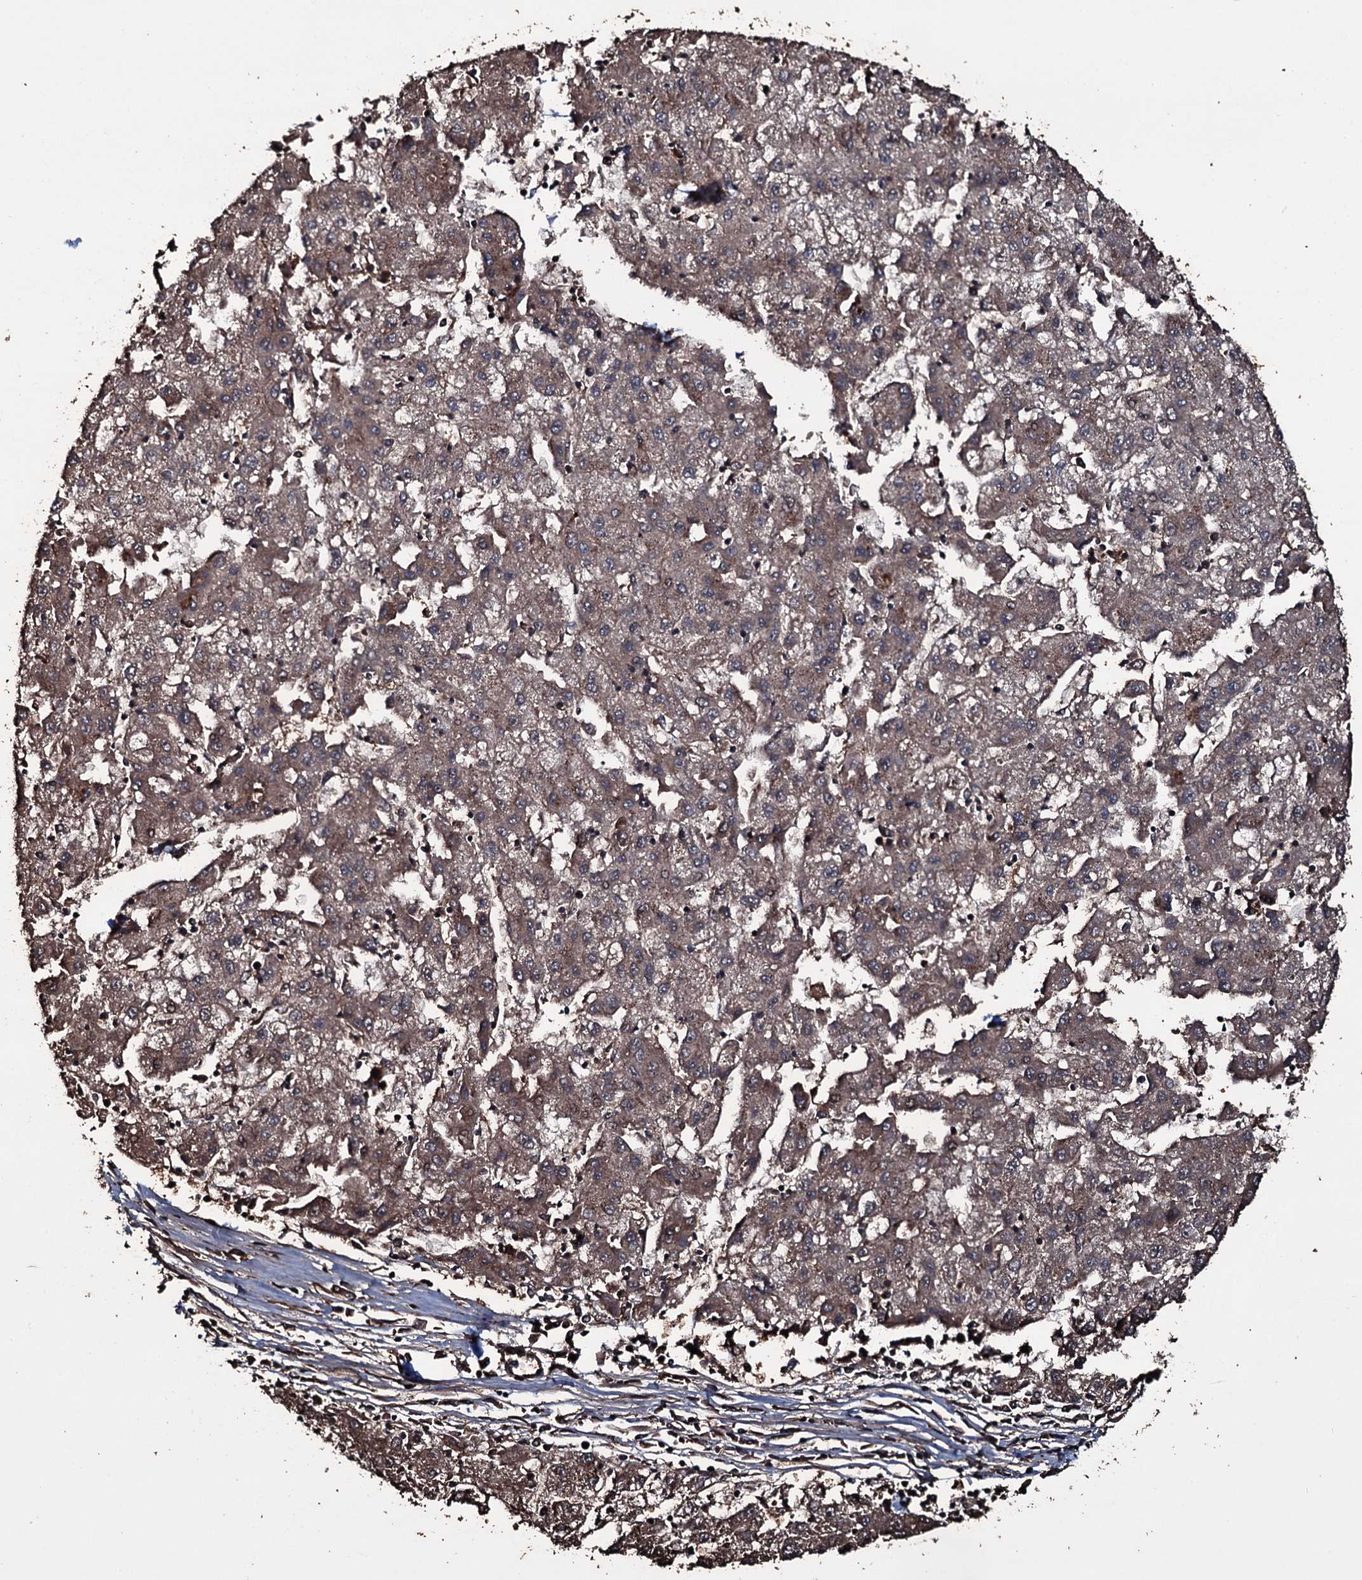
{"staining": {"intensity": "moderate", "quantity": ">75%", "location": "cytoplasmic/membranous"}, "tissue": "liver cancer", "cell_type": "Tumor cells", "image_type": "cancer", "snomed": [{"axis": "morphology", "description": "Carcinoma, Hepatocellular, NOS"}, {"axis": "topography", "description": "Liver"}], "caption": "Liver cancer stained for a protein shows moderate cytoplasmic/membranous positivity in tumor cells. (brown staining indicates protein expression, while blue staining denotes nuclei).", "gene": "ZSWIM8", "patient": {"sex": "male", "age": 72}}